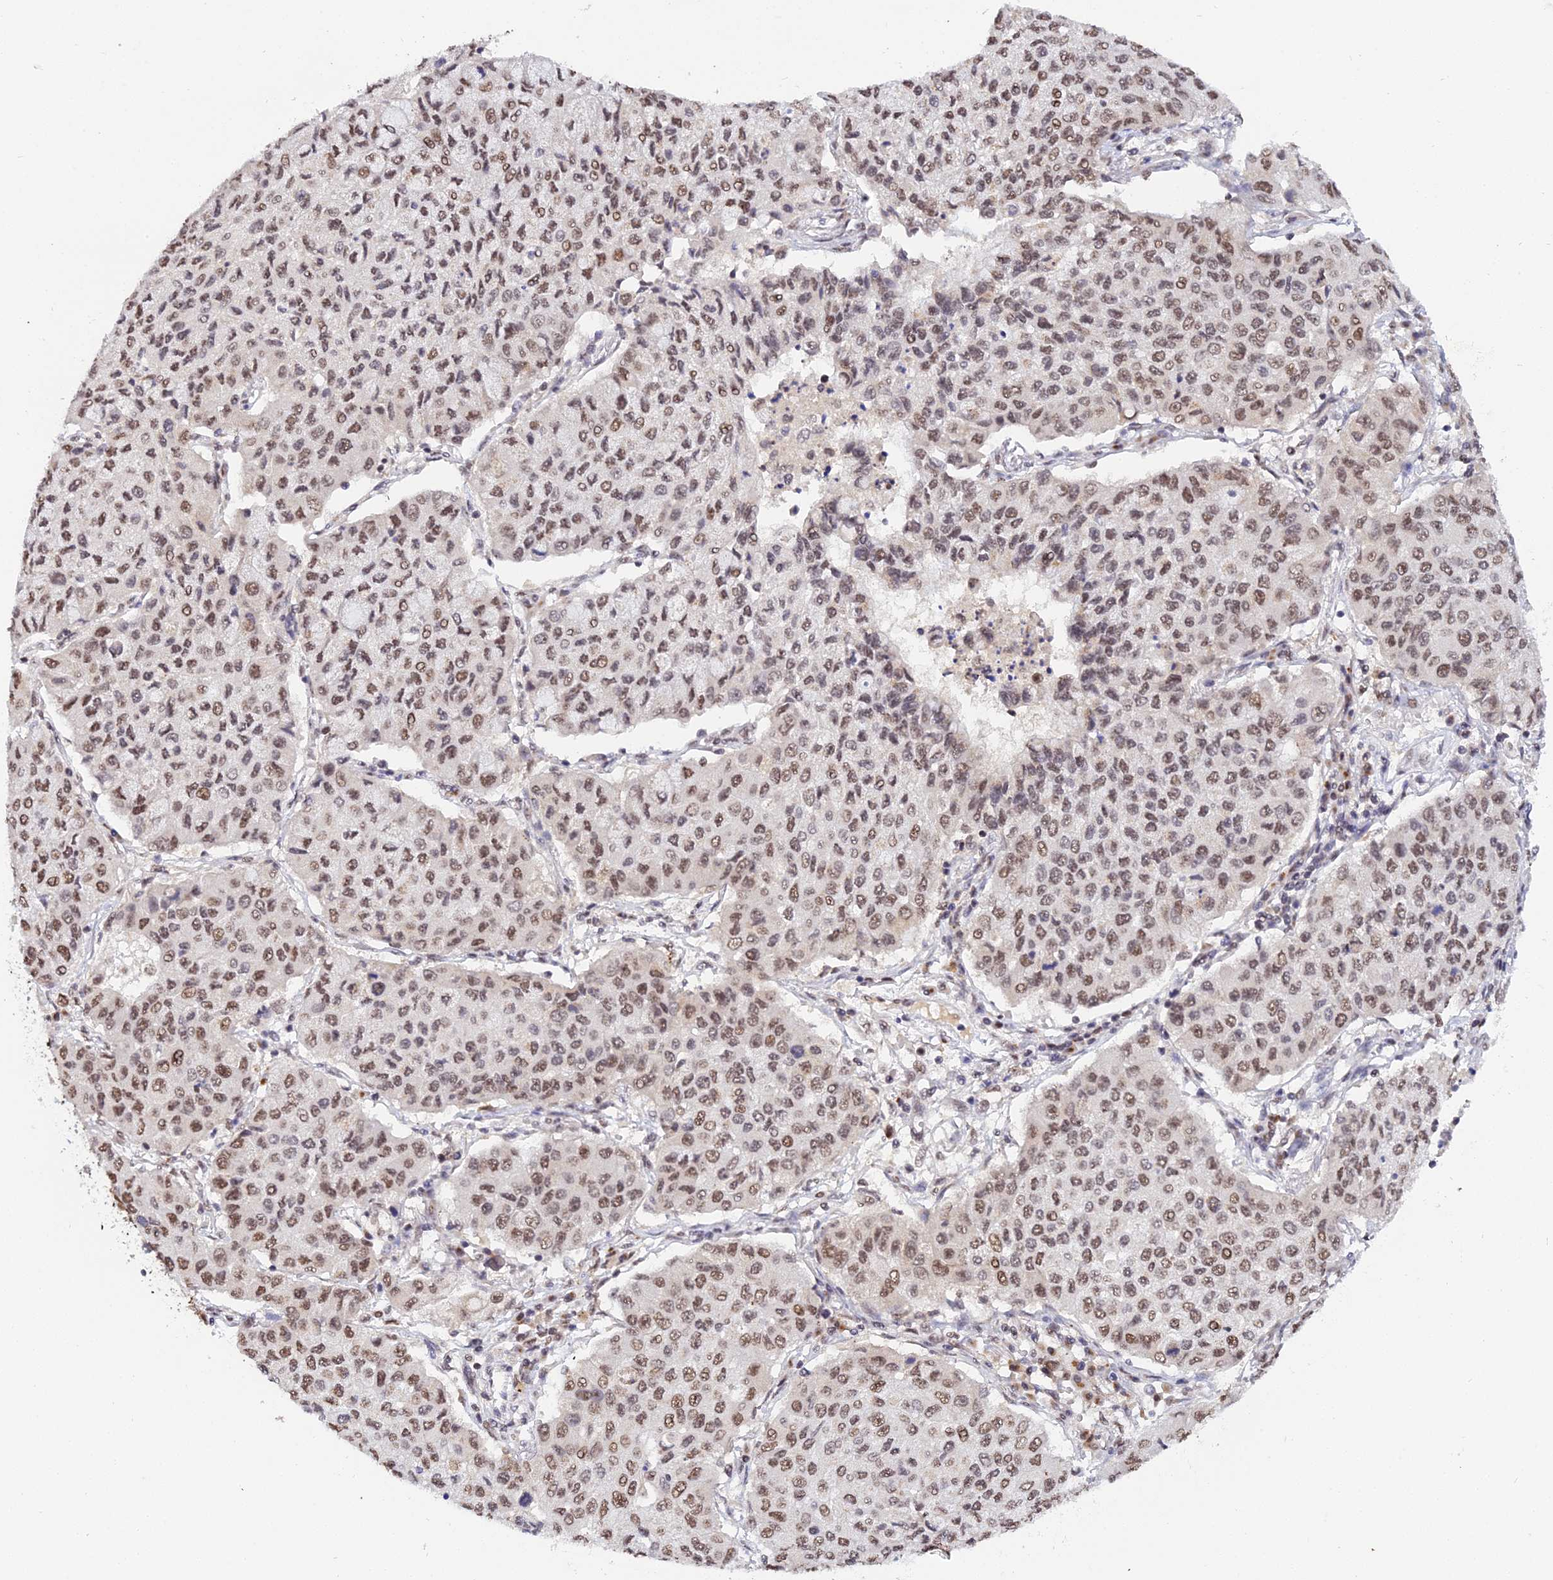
{"staining": {"intensity": "moderate", "quantity": ">75%", "location": "nuclear"}, "tissue": "lung cancer", "cell_type": "Tumor cells", "image_type": "cancer", "snomed": [{"axis": "morphology", "description": "Squamous cell carcinoma, NOS"}, {"axis": "topography", "description": "Lung"}], "caption": "The photomicrograph displays immunohistochemical staining of lung cancer (squamous cell carcinoma). There is moderate nuclear positivity is present in approximately >75% of tumor cells.", "gene": "EXOSC3", "patient": {"sex": "male", "age": 74}}